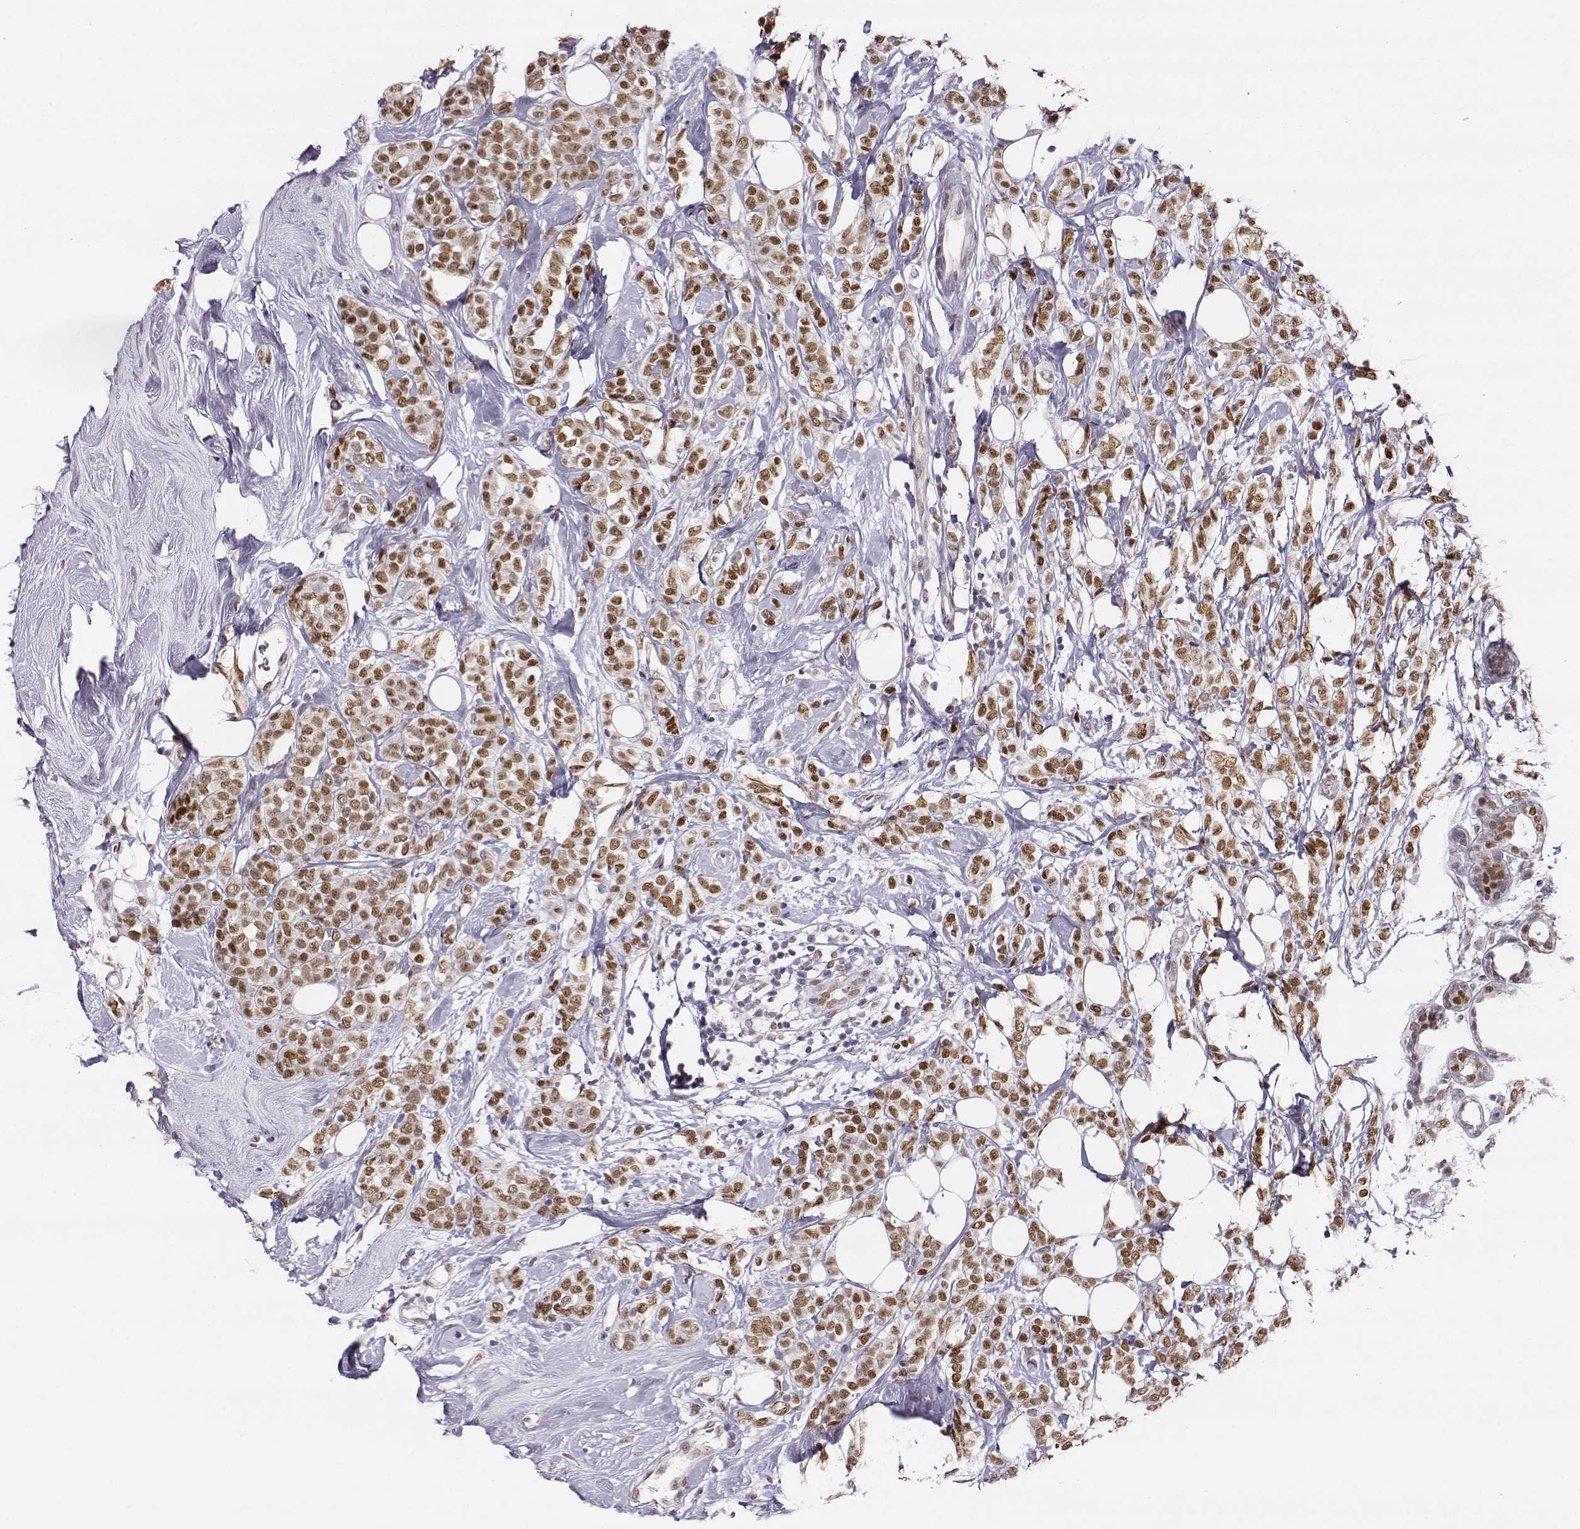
{"staining": {"intensity": "moderate", "quantity": ">75%", "location": "nuclear"}, "tissue": "breast cancer", "cell_type": "Tumor cells", "image_type": "cancer", "snomed": [{"axis": "morphology", "description": "Lobular carcinoma"}, {"axis": "topography", "description": "Breast"}], "caption": "DAB (3,3'-diaminobenzidine) immunohistochemical staining of human breast cancer exhibits moderate nuclear protein staining in about >75% of tumor cells.", "gene": "POLI", "patient": {"sex": "female", "age": 49}}